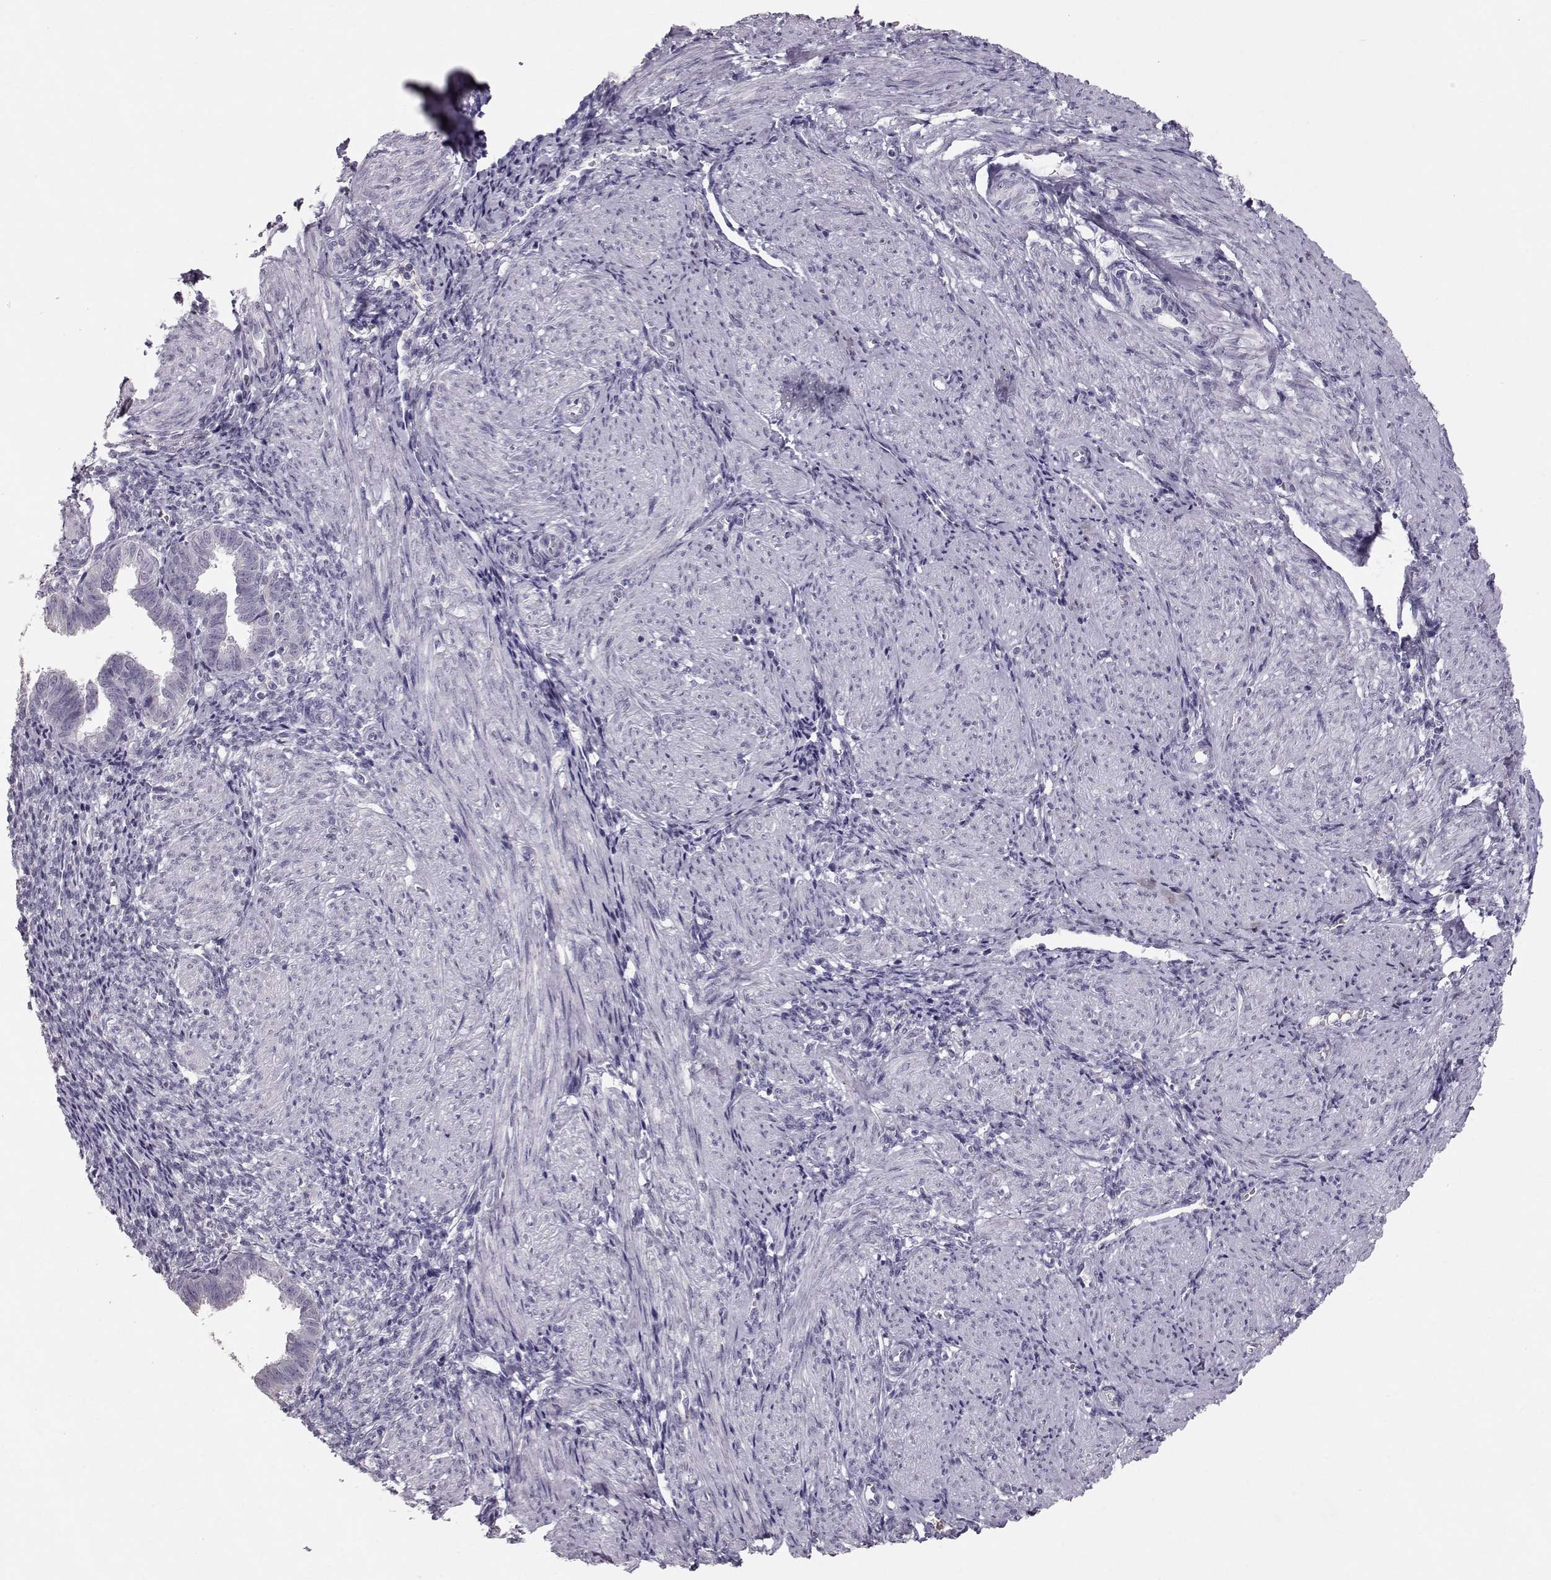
{"staining": {"intensity": "negative", "quantity": "none", "location": "none"}, "tissue": "endometrium", "cell_type": "Cells in endometrial stroma", "image_type": "normal", "snomed": [{"axis": "morphology", "description": "Normal tissue, NOS"}, {"axis": "topography", "description": "Endometrium"}], "caption": "IHC micrograph of normal endometrium: human endometrium stained with DAB (3,3'-diaminobenzidine) reveals no significant protein expression in cells in endometrial stroma. Nuclei are stained in blue.", "gene": "POU1F1", "patient": {"sex": "female", "age": 37}}